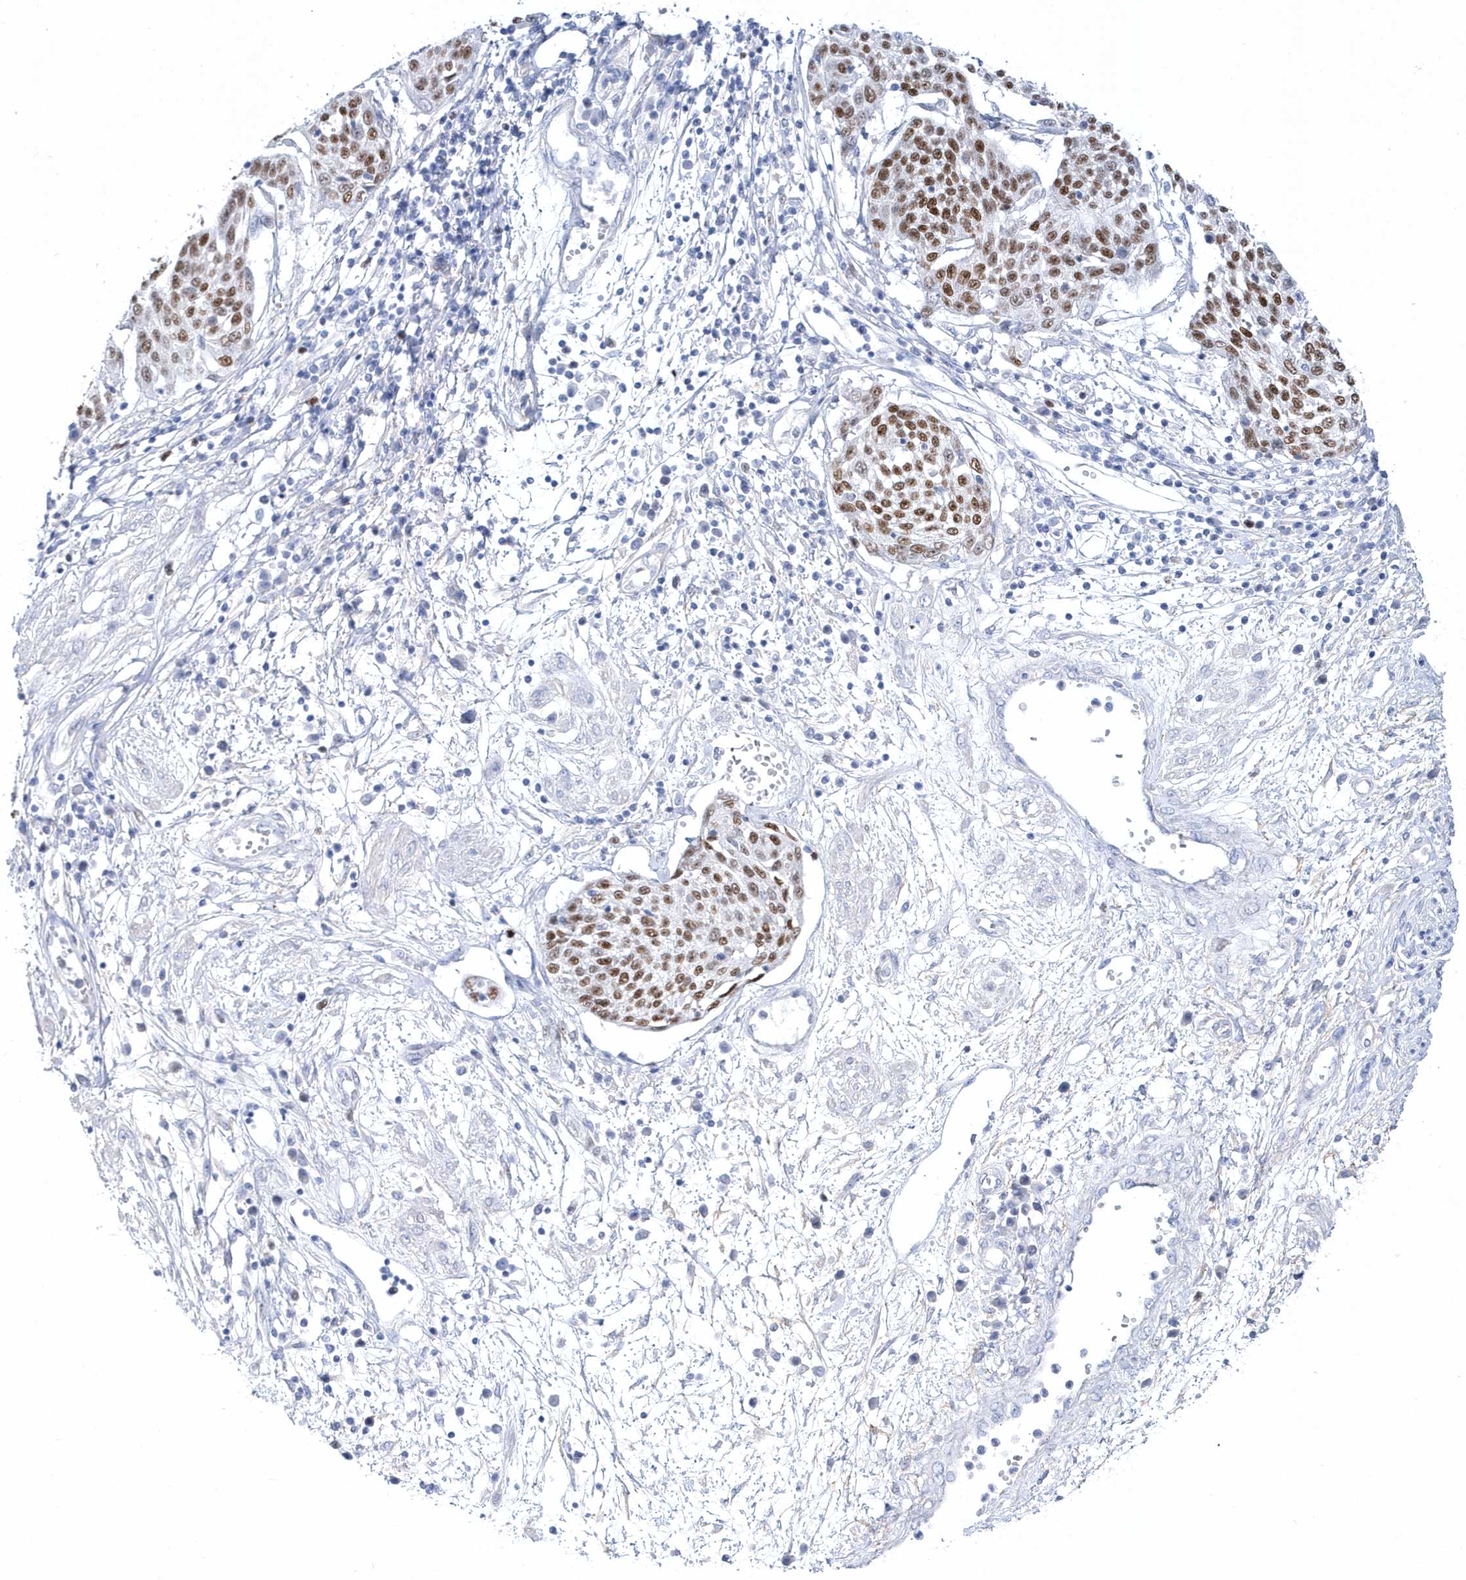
{"staining": {"intensity": "moderate", "quantity": ">75%", "location": "nuclear"}, "tissue": "cervical cancer", "cell_type": "Tumor cells", "image_type": "cancer", "snomed": [{"axis": "morphology", "description": "Squamous cell carcinoma, NOS"}, {"axis": "topography", "description": "Cervix"}], "caption": "This is a photomicrograph of IHC staining of cervical squamous cell carcinoma, which shows moderate expression in the nuclear of tumor cells.", "gene": "TMCO6", "patient": {"sex": "female", "age": 34}}